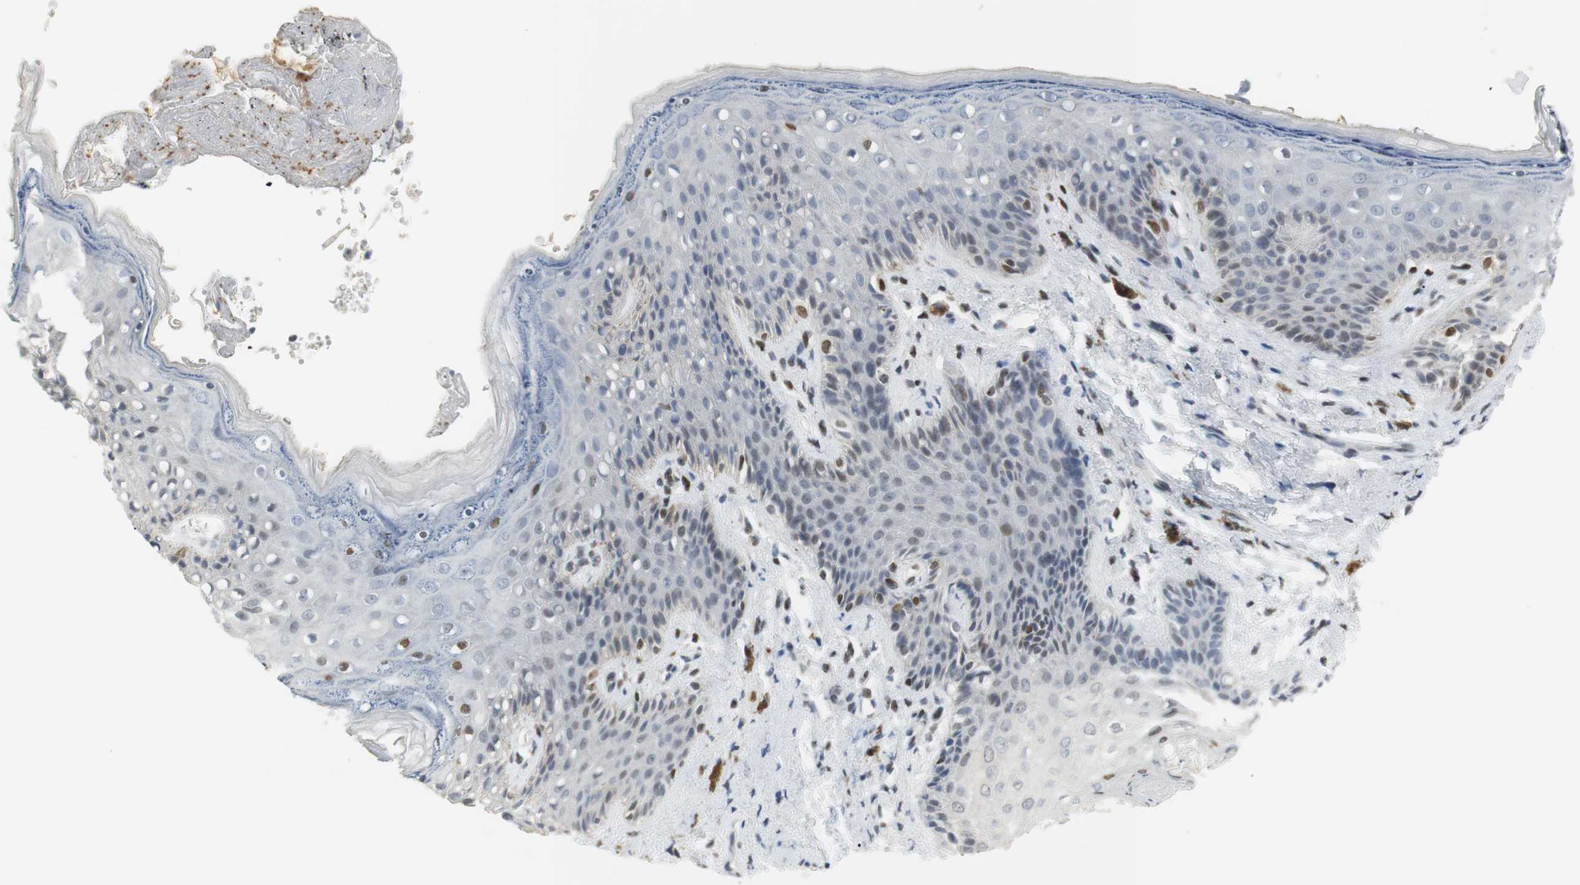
{"staining": {"intensity": "moderate", "quantity": "<25%", "location": "nuclear"}, "tissue": "skin", "cell_type": "Epidermal cells", "image_type": "normal", "snomed": [{"axis": "morphology", "description": "Normal tissue, NOS"}, {"axis": "topography", "description": "Anal"}], "caption": "High-magnification brightfield microscopy of normal skin stained with DAB (brown) and counterstained with hematoxylin (blue). epidermal cells exhibit moderate nuclear expression is appreciated in about<25% of cells.", "gene": "BMI1", "patient": {"sex": "female", "age": 46}}